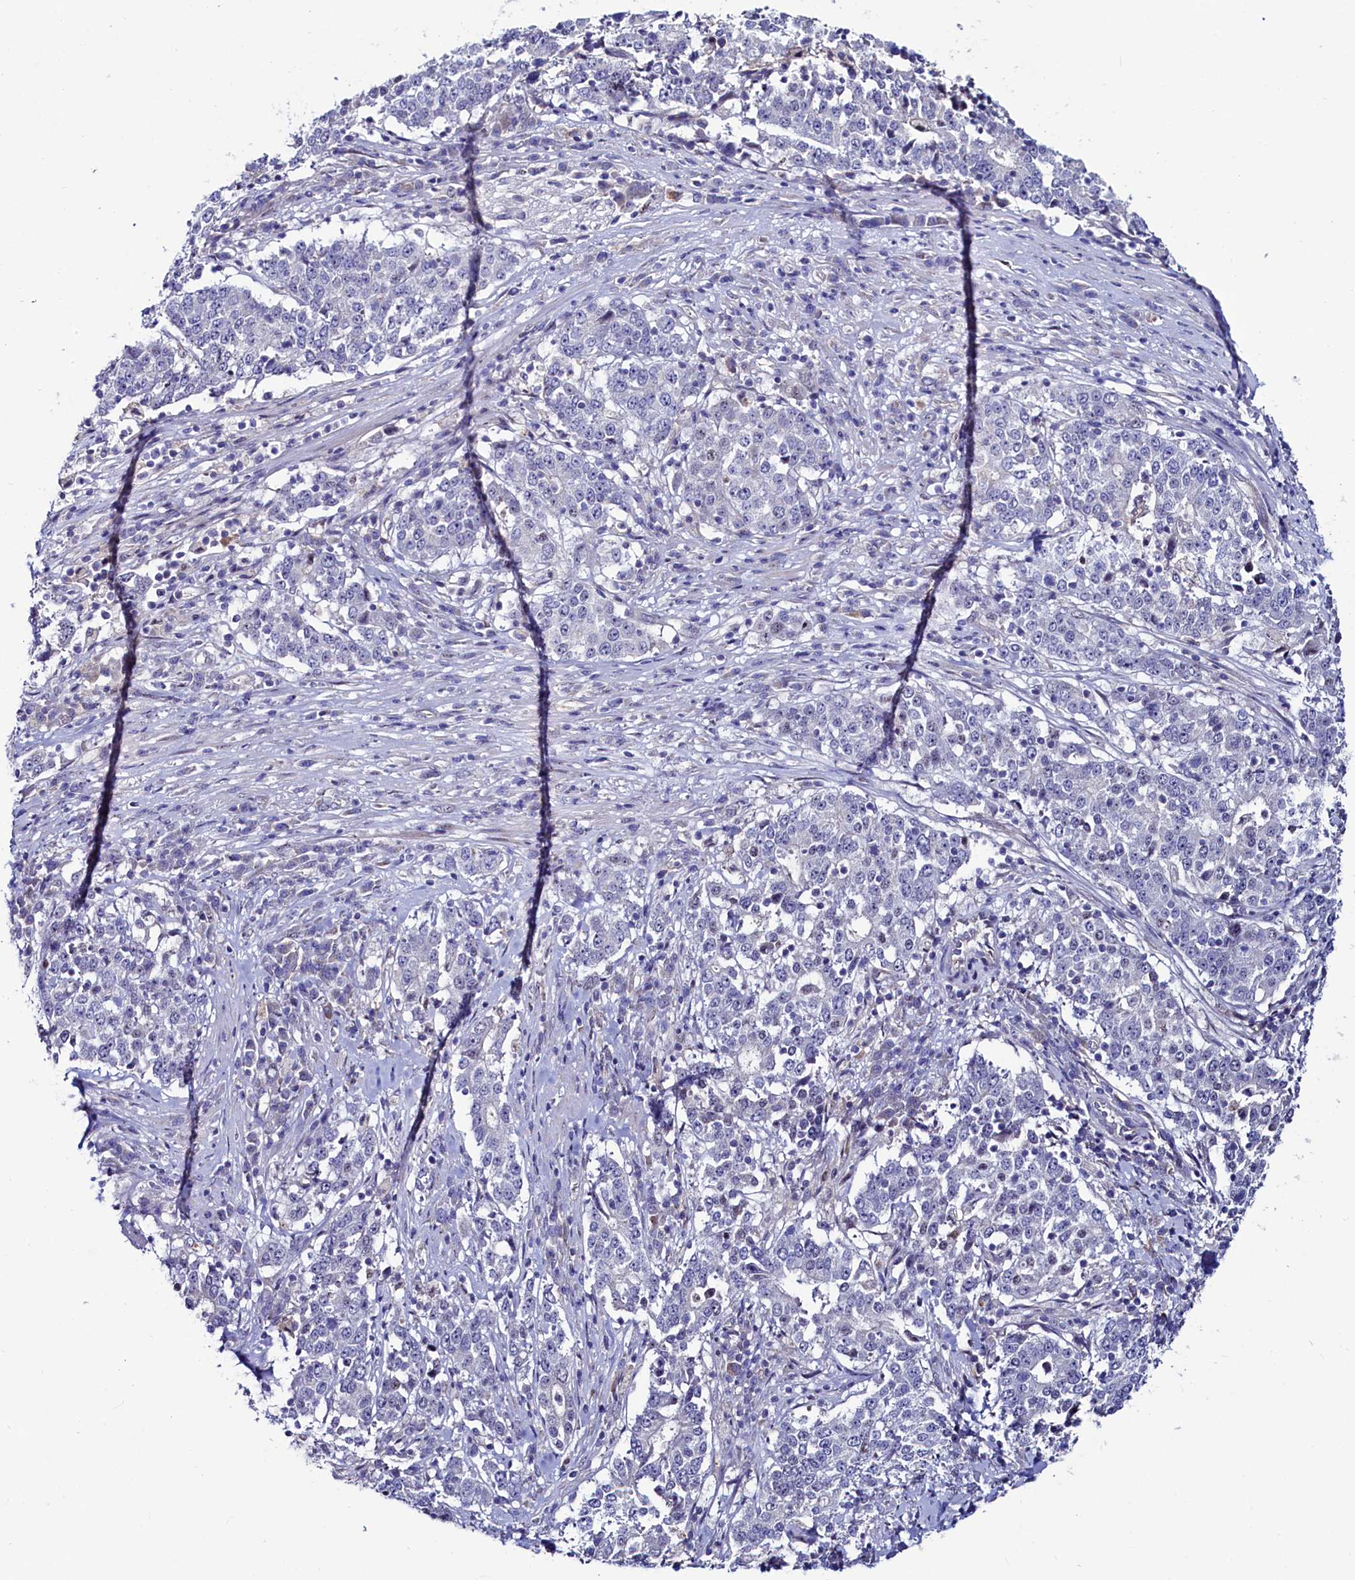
{"staining": {"intensity": "negative", "quantity": "none", "location": "none"}, "tissue": "stomach cancer", "cell_type": "Tumor cells", "image_type": "cancer", "snomed": [{"axis": "morphology", "description": "Adenocarcinoma, NOS"}, {"axis": "topography", "description": "Stomach"}], "caption": "Tumor cells show no significant protein expression in stomach adenocarcinoma.", "gene": "ASTE1", "patient": {"sex": "male", "age": 59}}